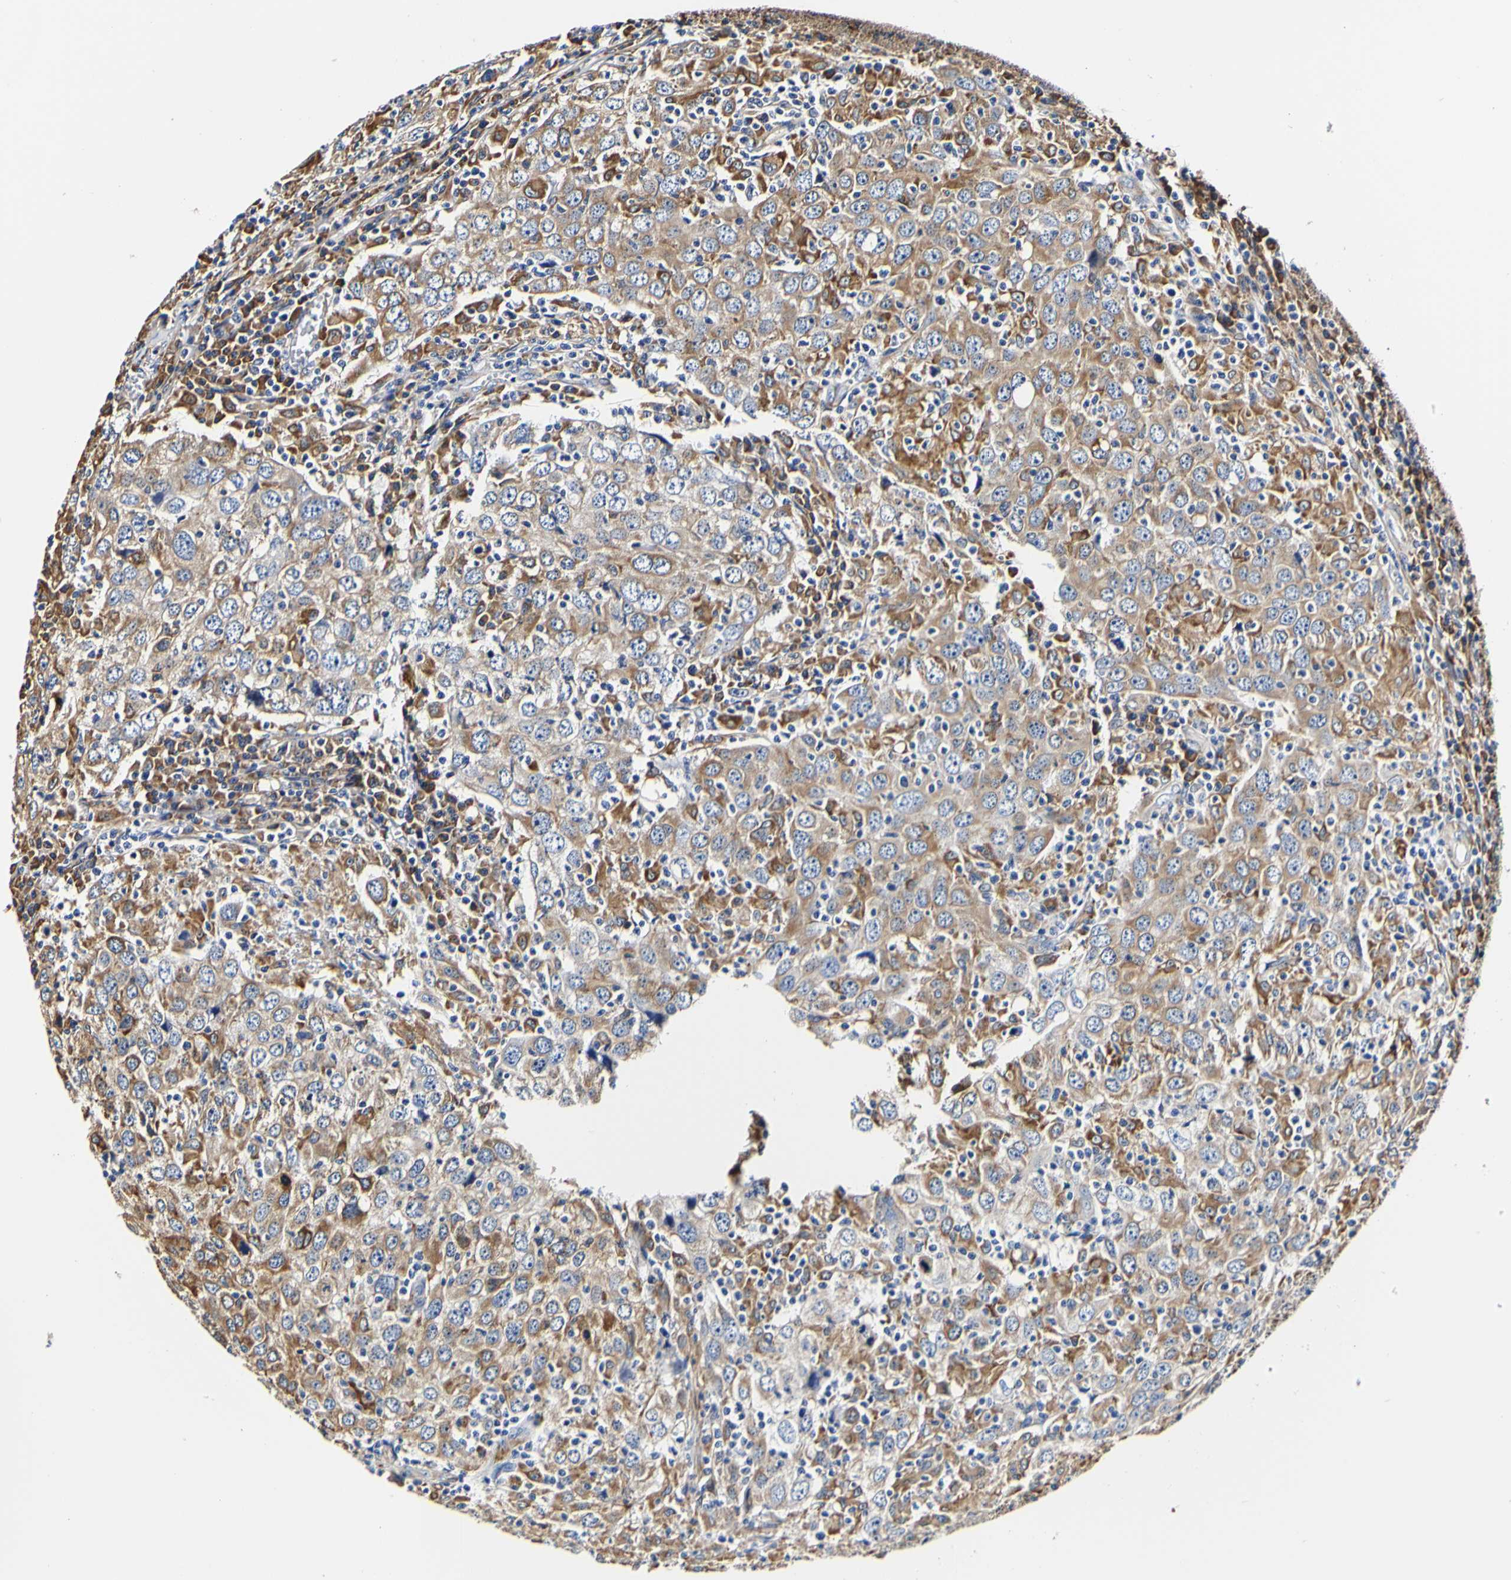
{"staining": {"intensity": "moderate", "quantity": "25%-75%", "location": "cytoplasmic/membranous"}, "tissue": "head and neck cancer", "cell_type": "Tumor cells", "image_type": "cancer", "snomed": [{"axis": "morphology", "description": "Adenocarcinoma, NOS"}, {"axis": "topography", "description": "Salivary gland"}, {"axis": "topography", "description": "Head-Neck"}], "caption": "Moderate cytoplasmic/membranous expression for a protein is appreciated in approximately 25%-75% of tumor cells of head and neck cancer using immunohistochemistry (IHC).", "gene": "P4HB", "patient": {"sex": "female", "age": 65}}